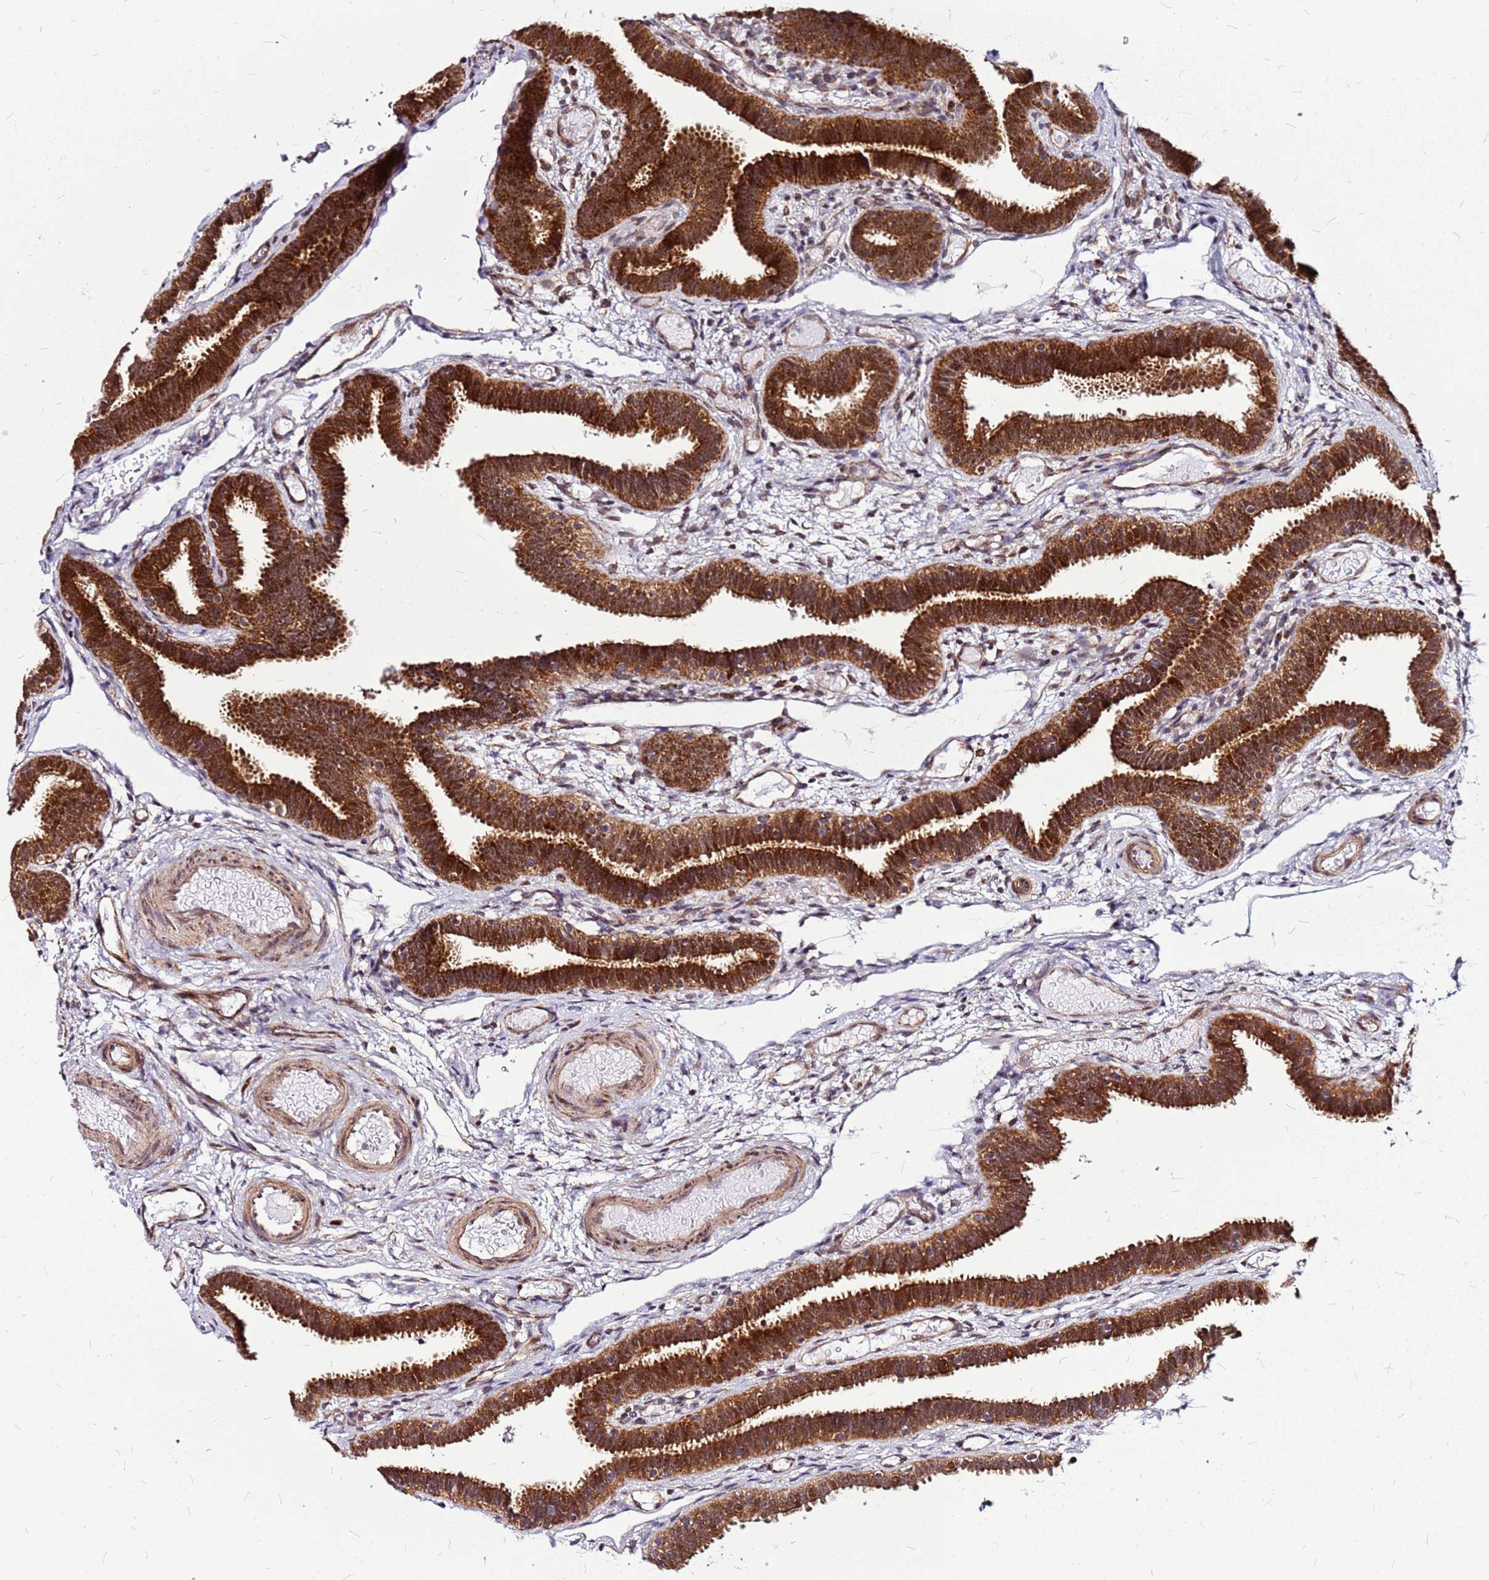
{"staining": {"intensity": "strong", "quantity": ">75%", "location": "cytoplasmic/membranous,nuclear"}, "tissue": "fallopian tube", "cell_type": "Glandular cells", "image_type": "normal", "snomed": [{"axis": "morphology", "description": "Normal tissue, NOS"}, {"axis": "topography", "description": "Fallopian tube"}], "caption": "Immunohistochemistry of normal human fallopian tube exhibits high levels of strong cytoplasmic/membranous,nuclear expression in about >75% of glandular cells.", "gene": "OR51T1", "patient": {"sex": "female", "age": 37}}